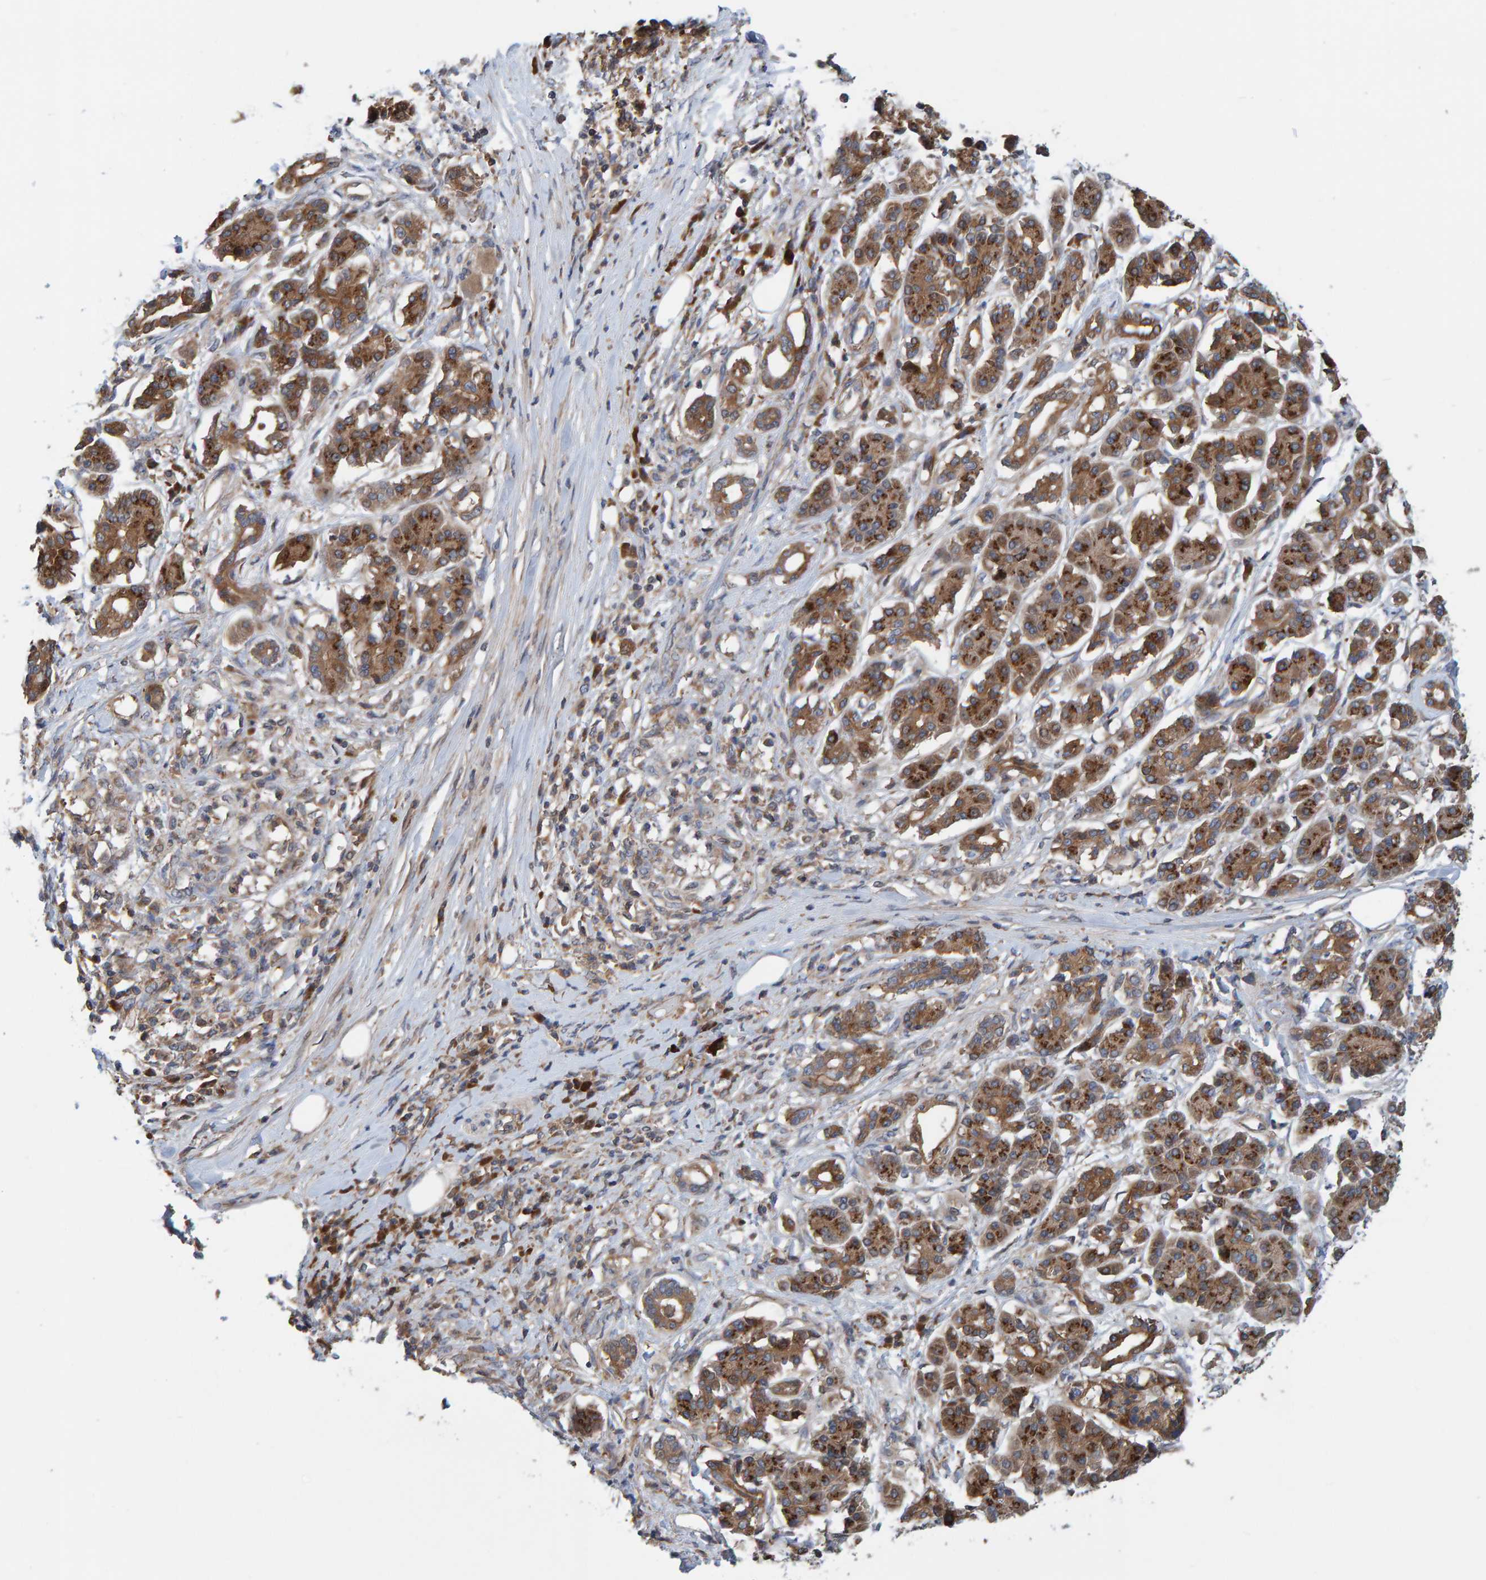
{"staining": {"intensity": "moderate", "quantity": ">75%", "location": "cytoplasmic/membranous"}, "tissue": "pancreatic cancer", "cell_type": "Tumor cells", "image_type": "cancer", "snomed": [{"axis": "morphology", "description": "Adenocarcinoma, NOS"}, {"axis": "topography", "description": "Pancreas"}], "caption": "Pancreatic cancer (adenocarcinoma) stained for a protein reveals moderate cytoplasmic/membranous positivity in tumor cells.", "gene": "KIAA0753", "patient": {"sex": "female", "age": 56}}